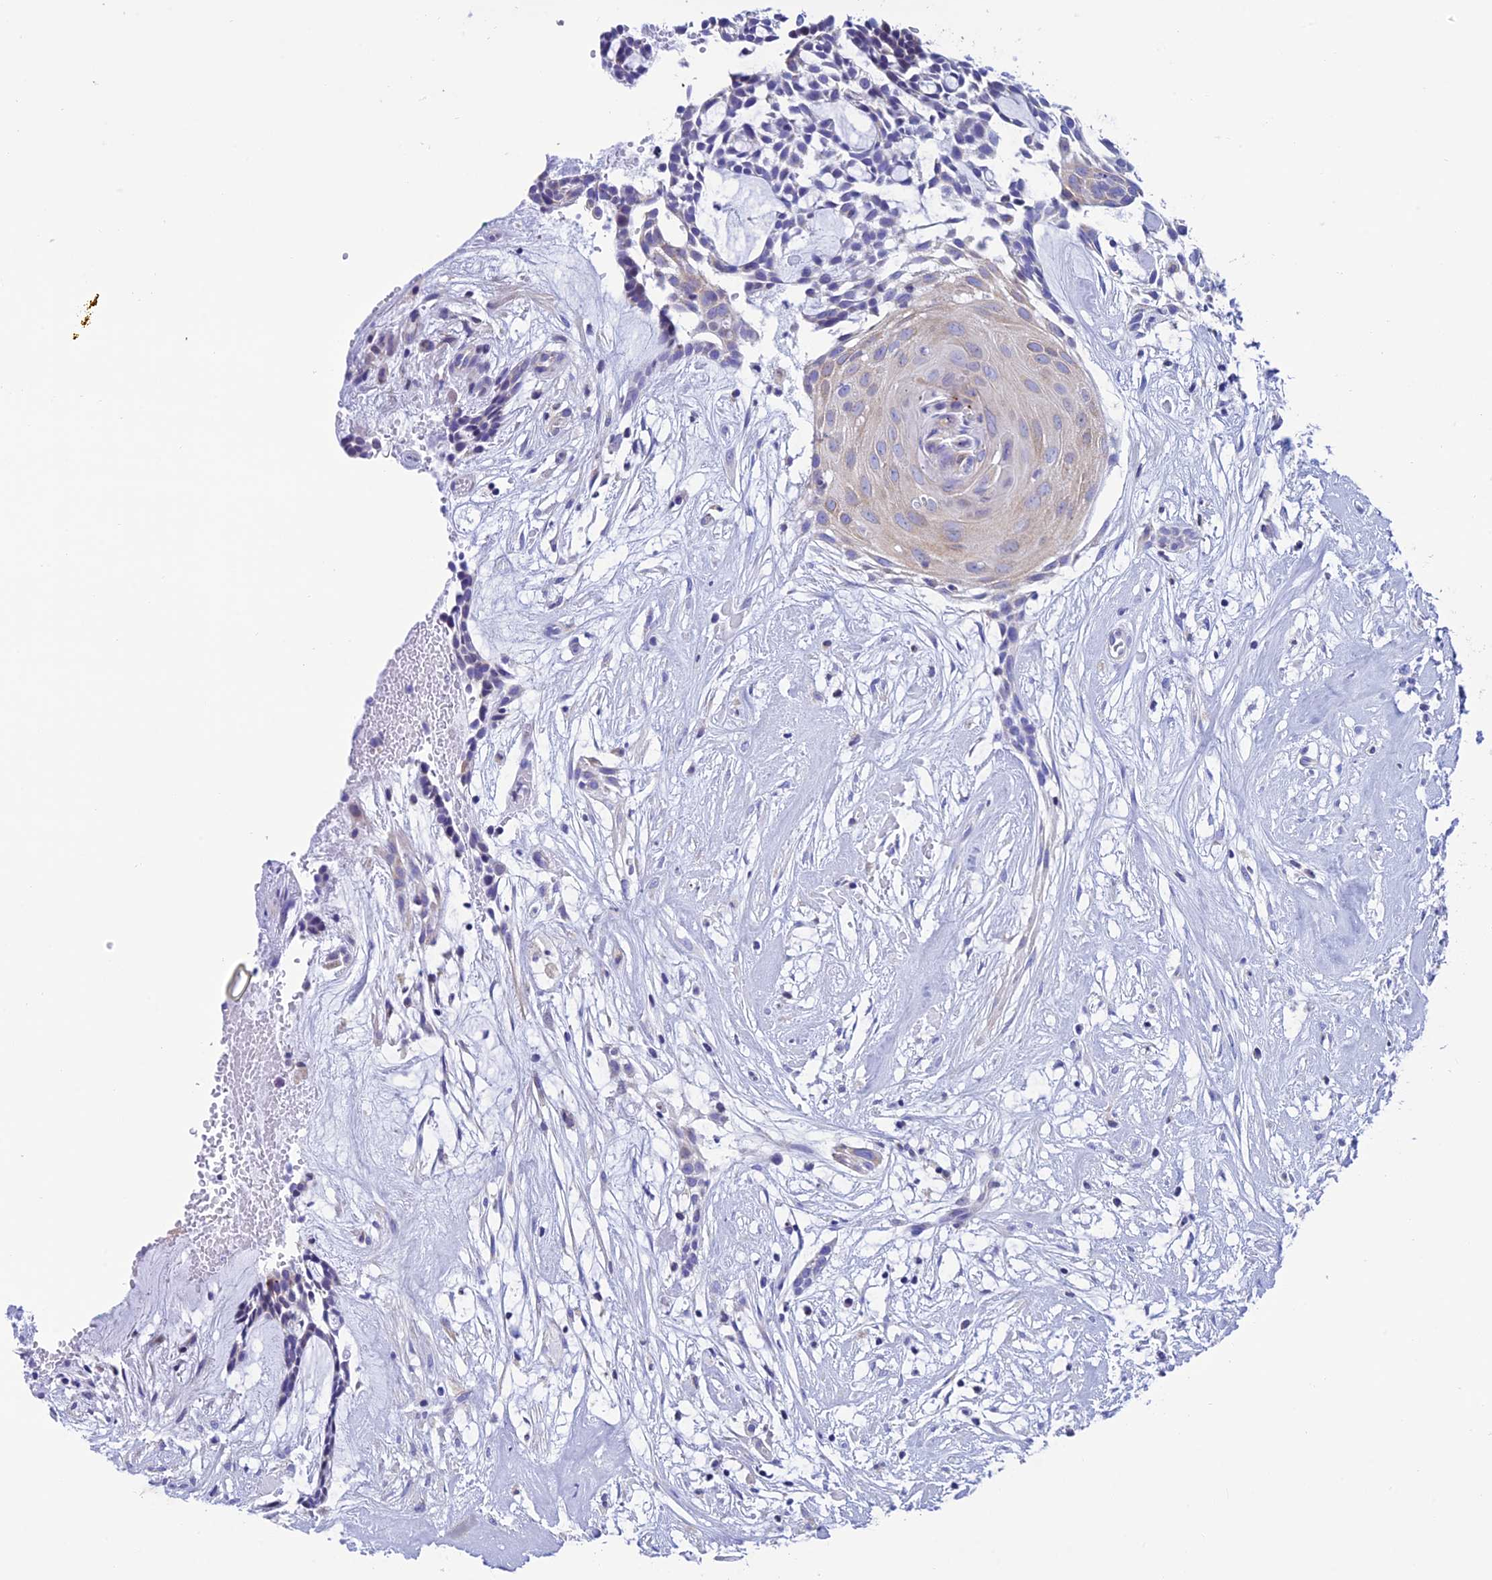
{"staining": {"intensity": "negative", "quantity": "none", "location": "none"}, "tissue": "head and neck cancer", "cell_type": "Tumor cells", "image_type": "cancer", "snomed": [{"axis": "morphology", "description": "Adenocarcinoma, NOS"}, {"axis": "topography", "description": "Subcutis"}, {"axis": "topography", "description": "Head-Neck"}], "caption": "This is a image of IHC staining of head and neck cancer, which shows no staining in tumor cells. (DAB IHC visualized using brightfield microscopy, high magnification).", "gene": "REEP4", "patient": {"sex": "female", "age": 73}}